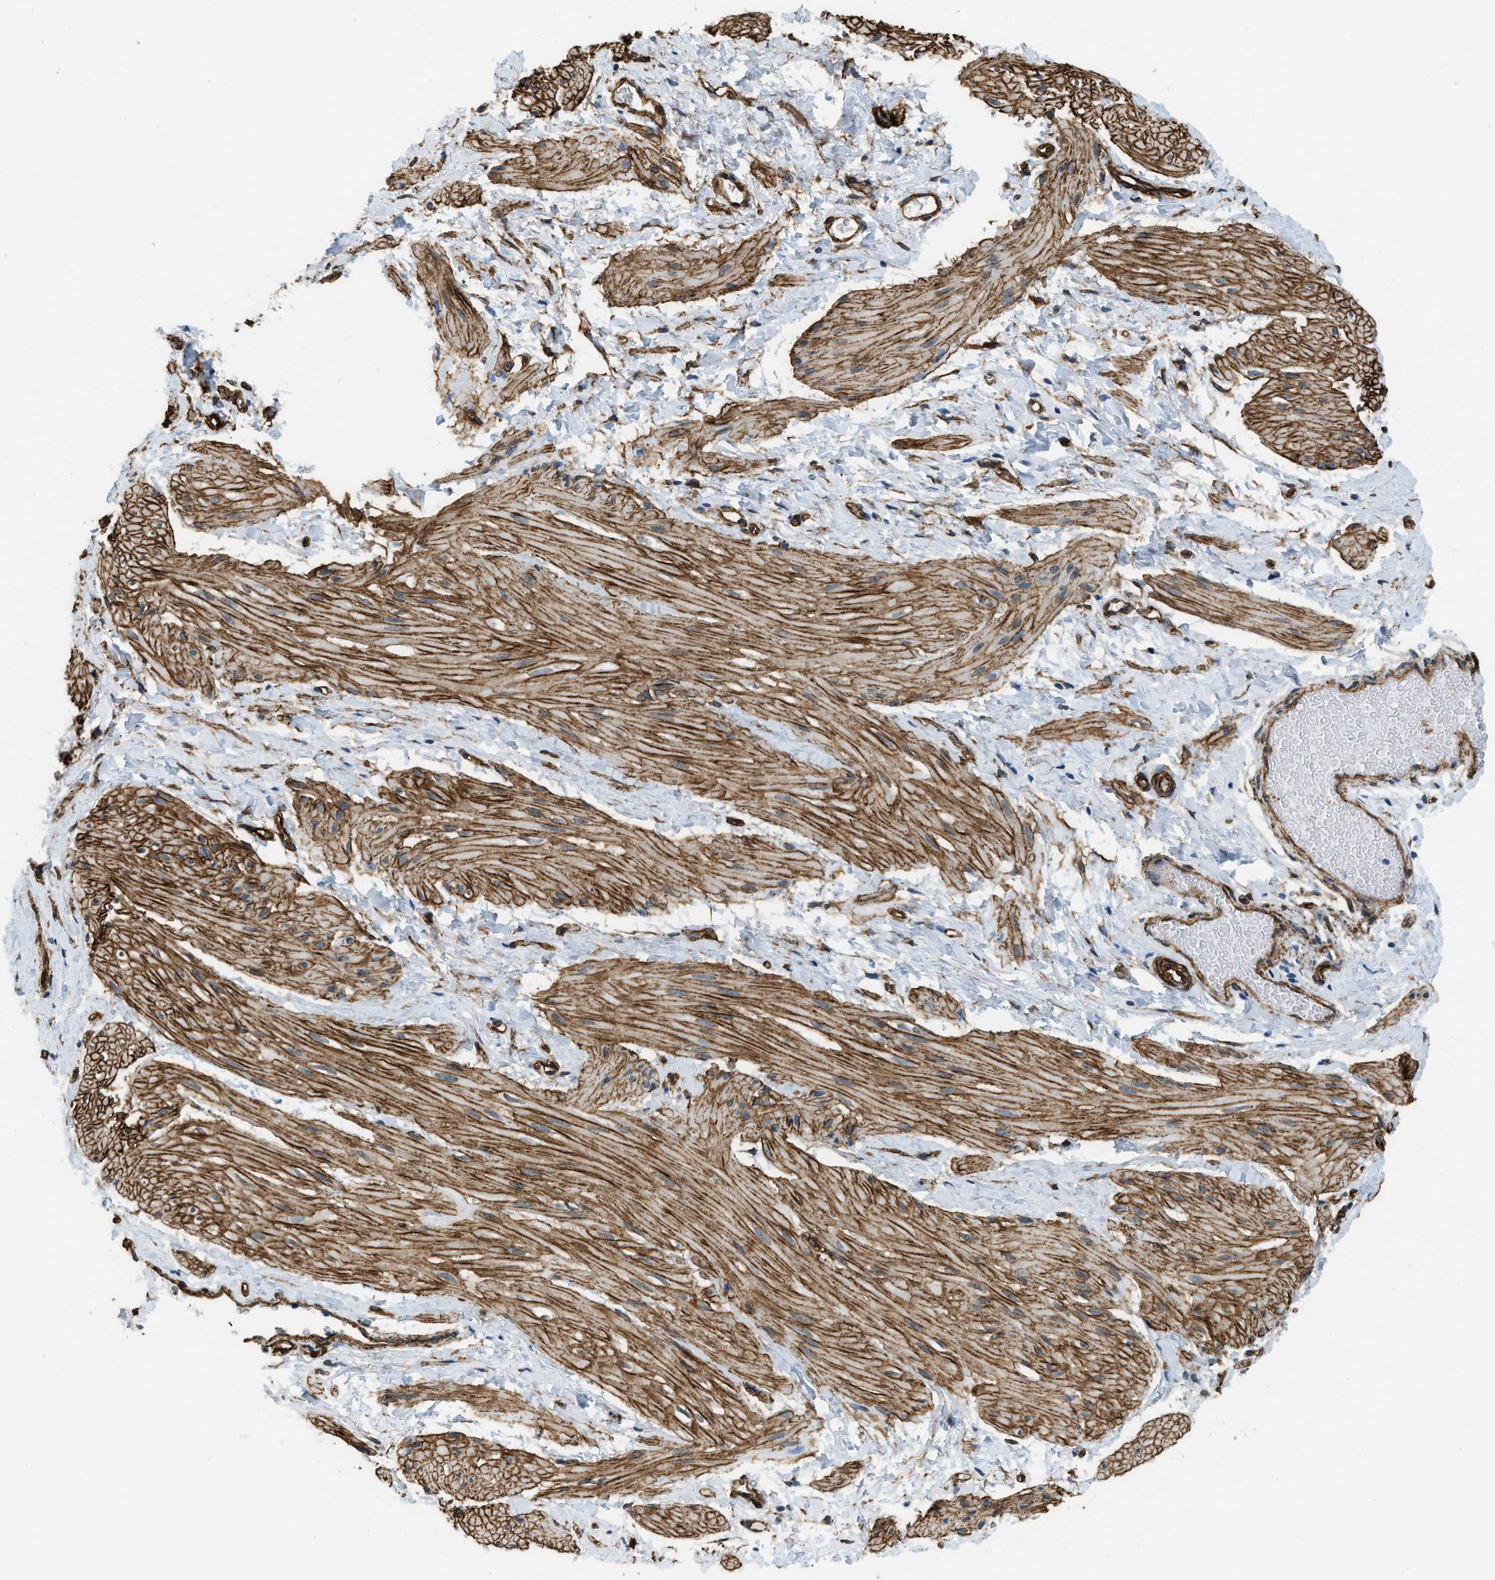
{"staining": {"intensity": "moderate", "quantity": ">75%", "location": "cytoplasmic/membranous"}, "tissue": "smooth muscle", "cell_type": "Smooth muscle cells", "image_type": "normal", "snomed": [{"axis": "morphology", "description": "Normal tissue, NOS"}, {"axis": "topography", "description": "Smooth muscle"}], "caption": "Smooth muscle cells demonstrate moderate cytoplasmic/membranous staining in about >75% of cells in benign smooth muscle.", "gene": "TMEM43", "patient": {"sex": "male", "age": 16}}